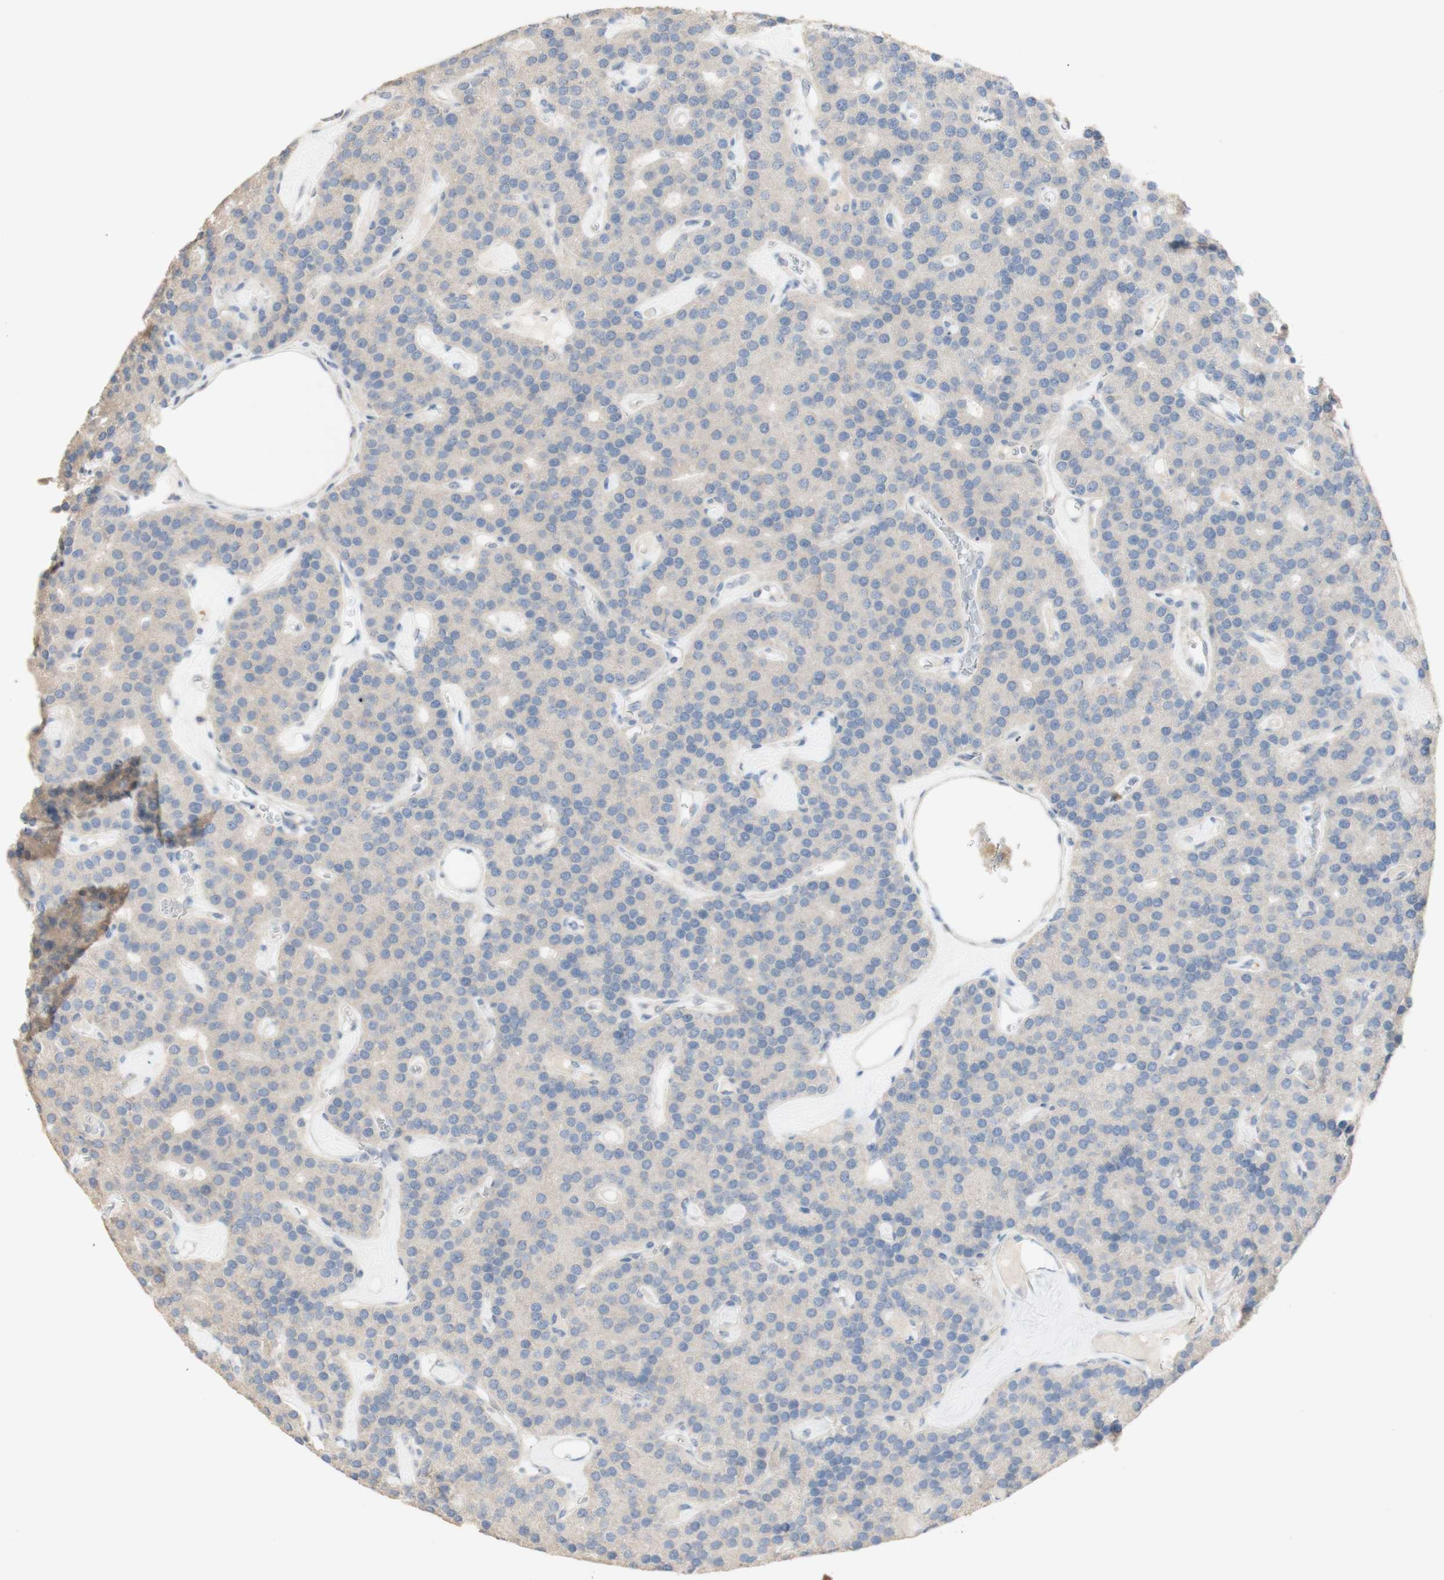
{"staining": {"intensity": "weak", "quantity": ">75%", "location": "cytoplasmic/membranous"}, "tissue": "parathyroid gland", "cell_type": "Glandular cells", "image_type": "normal", "snomed": [{"axis": "morphology", "description": "Normal tissue, NOS"}, {"axis": "morphology", "description": "Adenoma, NOS"}, {"axis": "topography", "description": "Parathyroid gland"}], "caption": "Protein expression analysis of benign human parathyroid gland reveals weak cytoplasmic/membranous staining in approximately >75% of glandular cells. The staining is performed using DAB brown chromogen to label protein expression. The nuclei are counter-stained blue using hematoxylin.", "gene": "MANEA", "patient": {"sex": "female", "age": 86}}